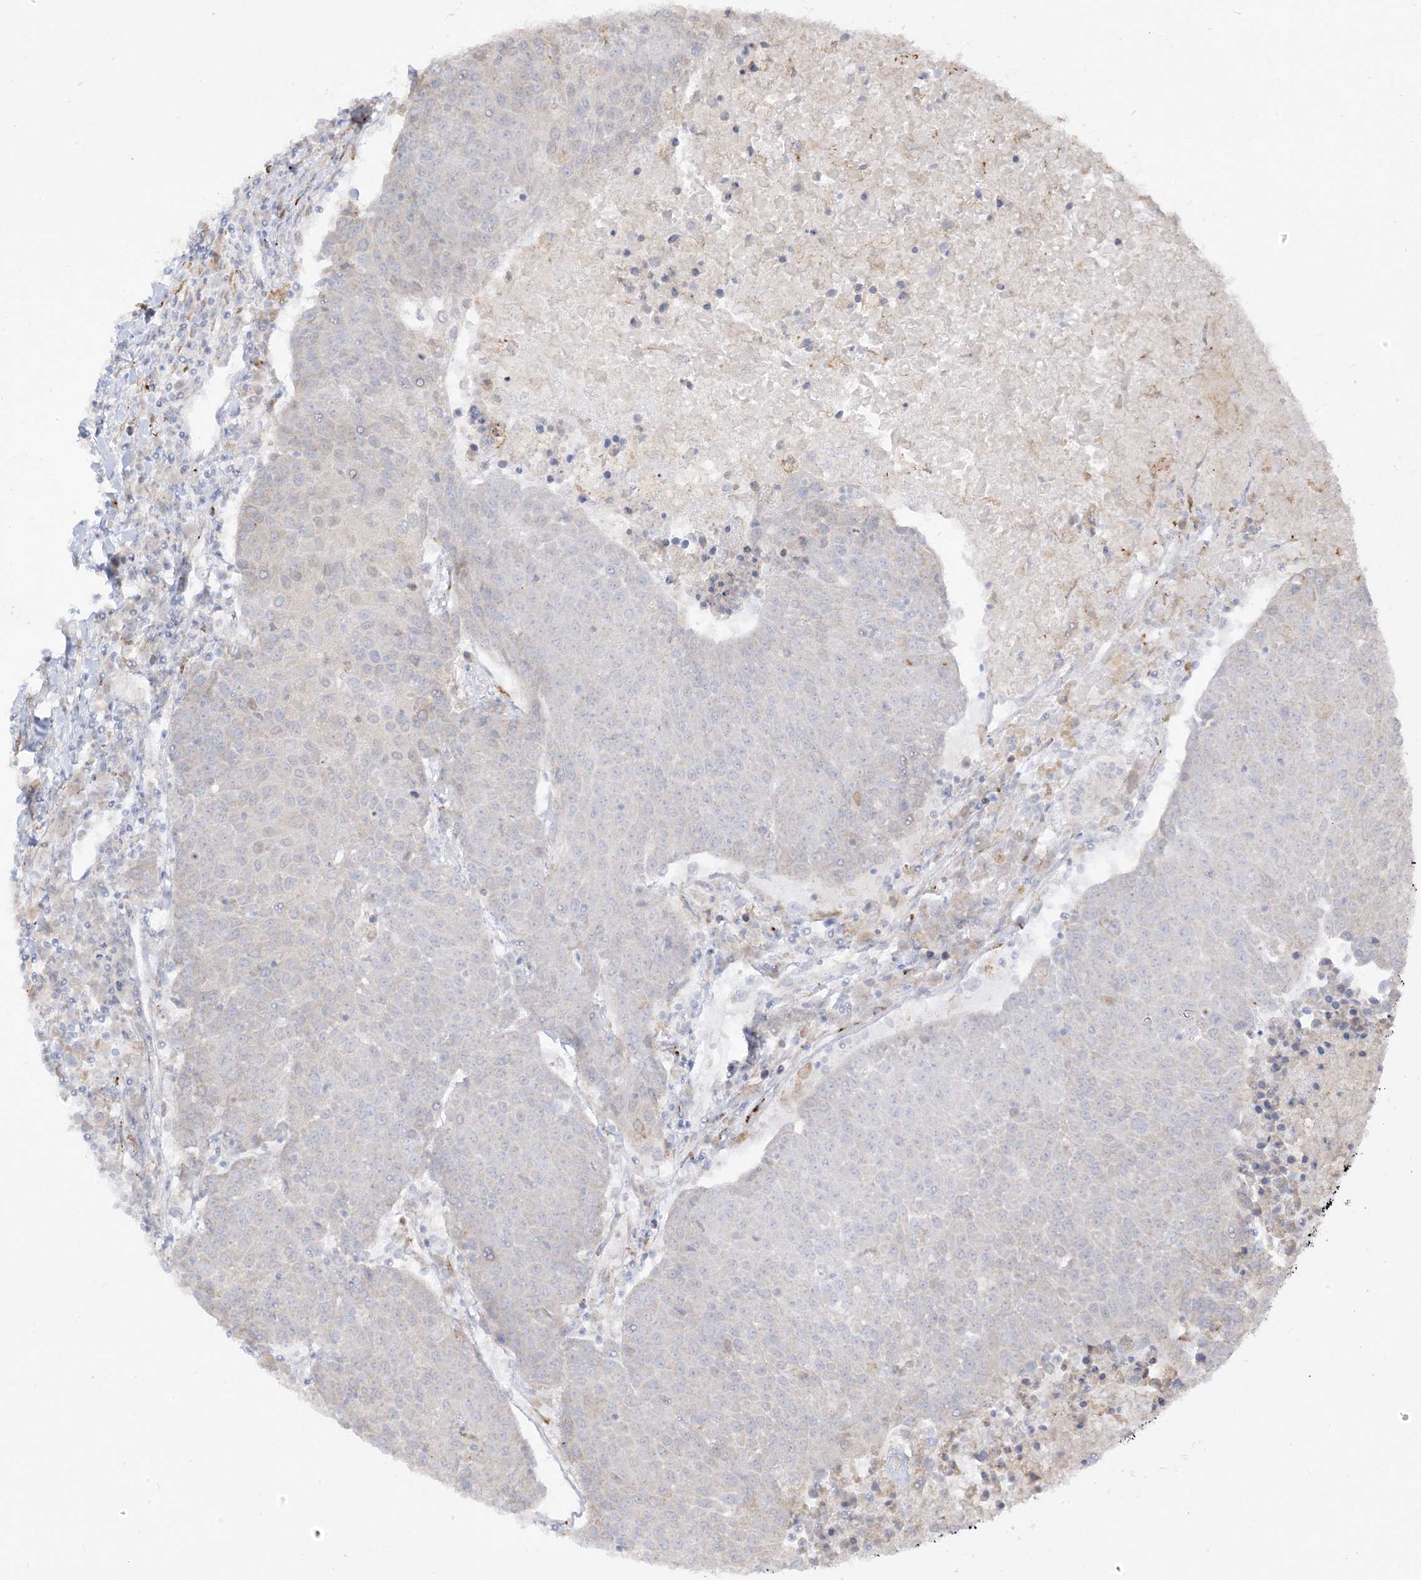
{"staining": {"intensity": "weak", "quantity": "<25%", "location": "cytoplasmic/membranous"}, "tissue": "urothelial cancer", "cell_type": "Tumor cells", "image_type": "cancer", "snomed": [{"axis": "morphology", "description": "Urothelial carcinoma, High grade"}, {"axis": "topography", "description": "Urinary bladder"}], "caption": "Photomicrograph shows no significant protein staining in tumor cells of urothelial carcinoma (high-grade).", "gene": "LOXL3", "patient": {"sex": "female", "age": 85}}